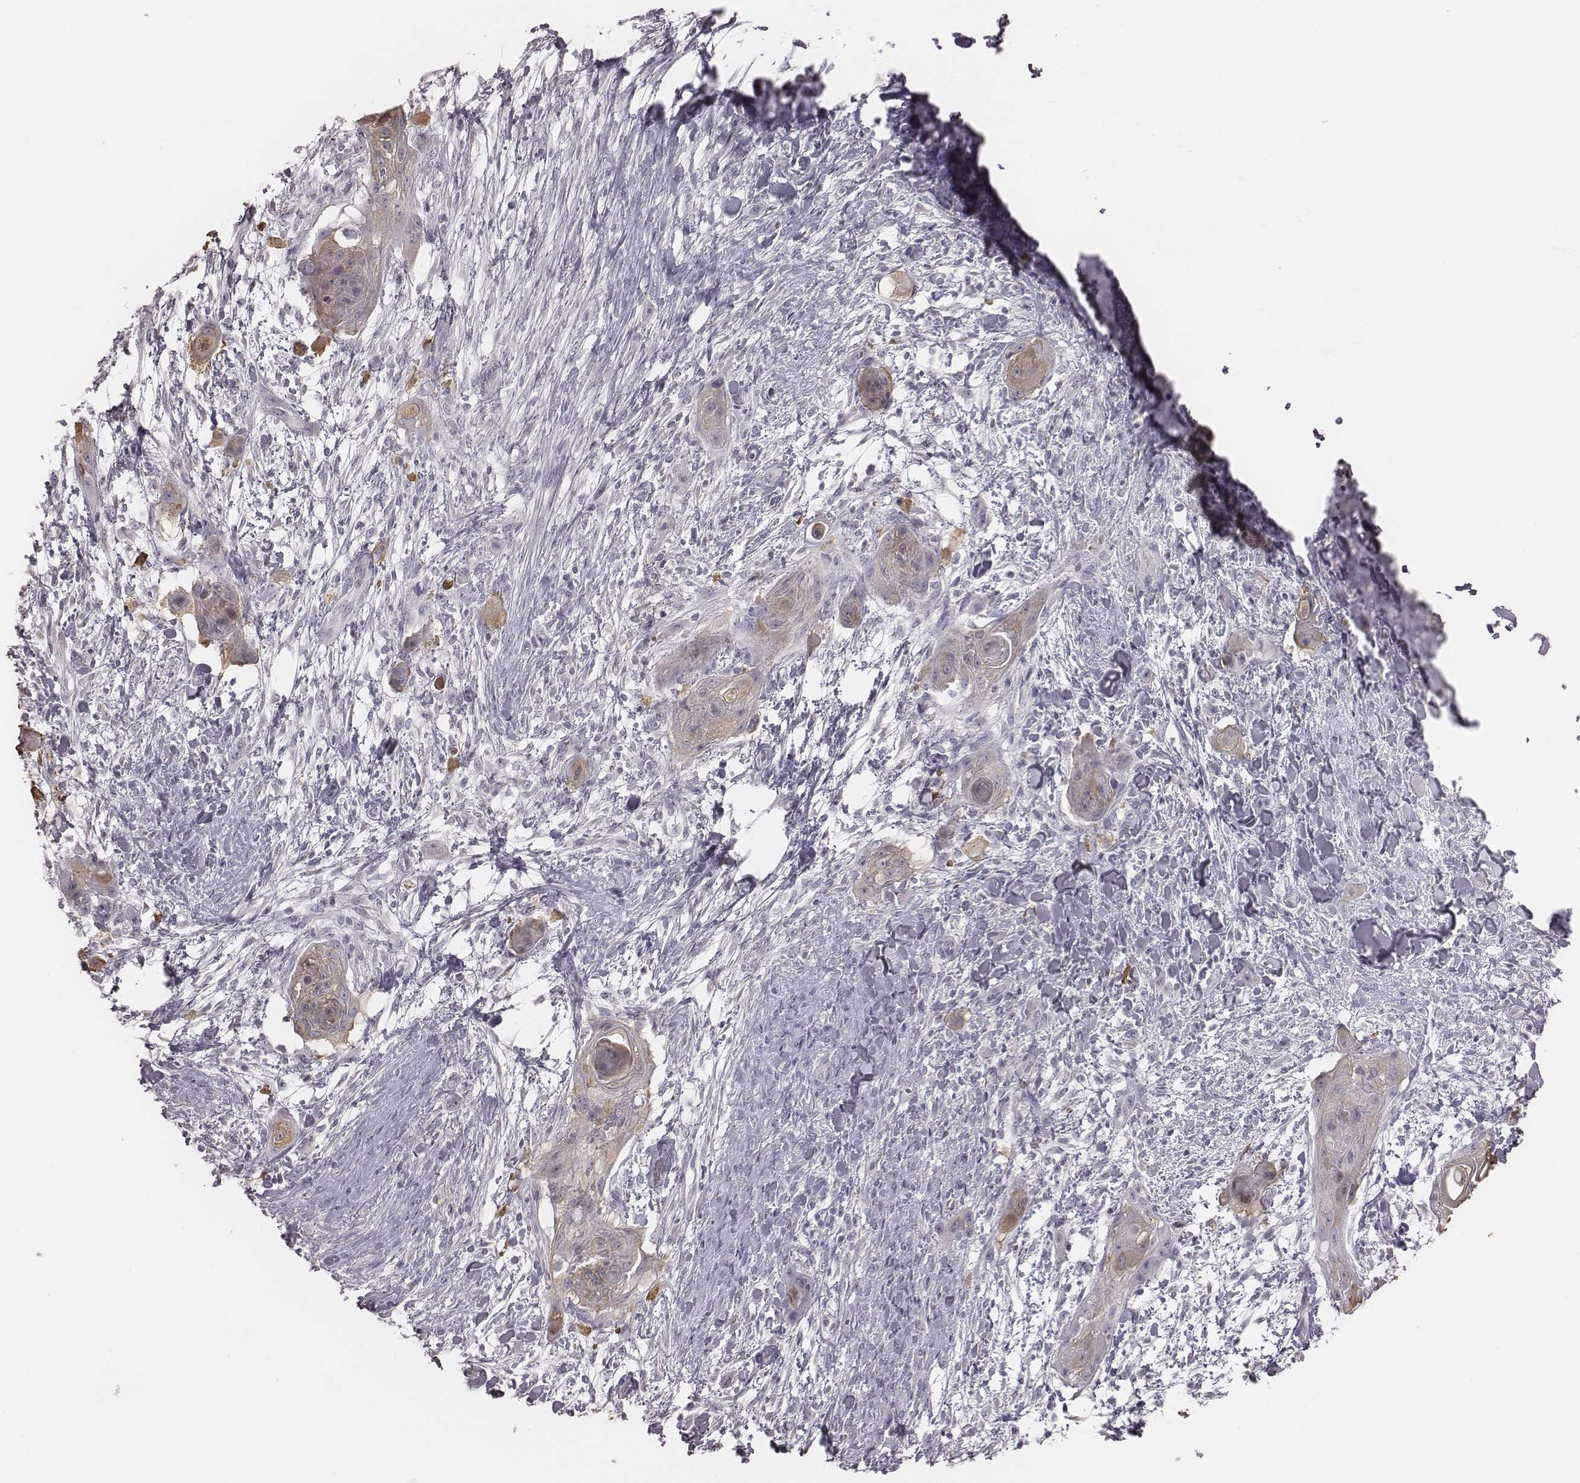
{"staining": {"intensity": "weak", "quantity": ">75%", "location": "cytoplasmic/membranous"}, "tissue": "skin cancer", "cell_type": "Tumor cells", "image_type": "cancer", "snomed": [{"axis": "morphology", "description": "Squamous cell carcinoma, NOS"}, {"axis": "topography", "description": "Skin"}], "caption": "Immunohistochemical staining of skin cancer reveals weak cytoplasmic/membranous protein positivity in approximately >75% of tumor cells.", "gene": "C6orf58", "patient": {"sex": "male", "age": 62}}